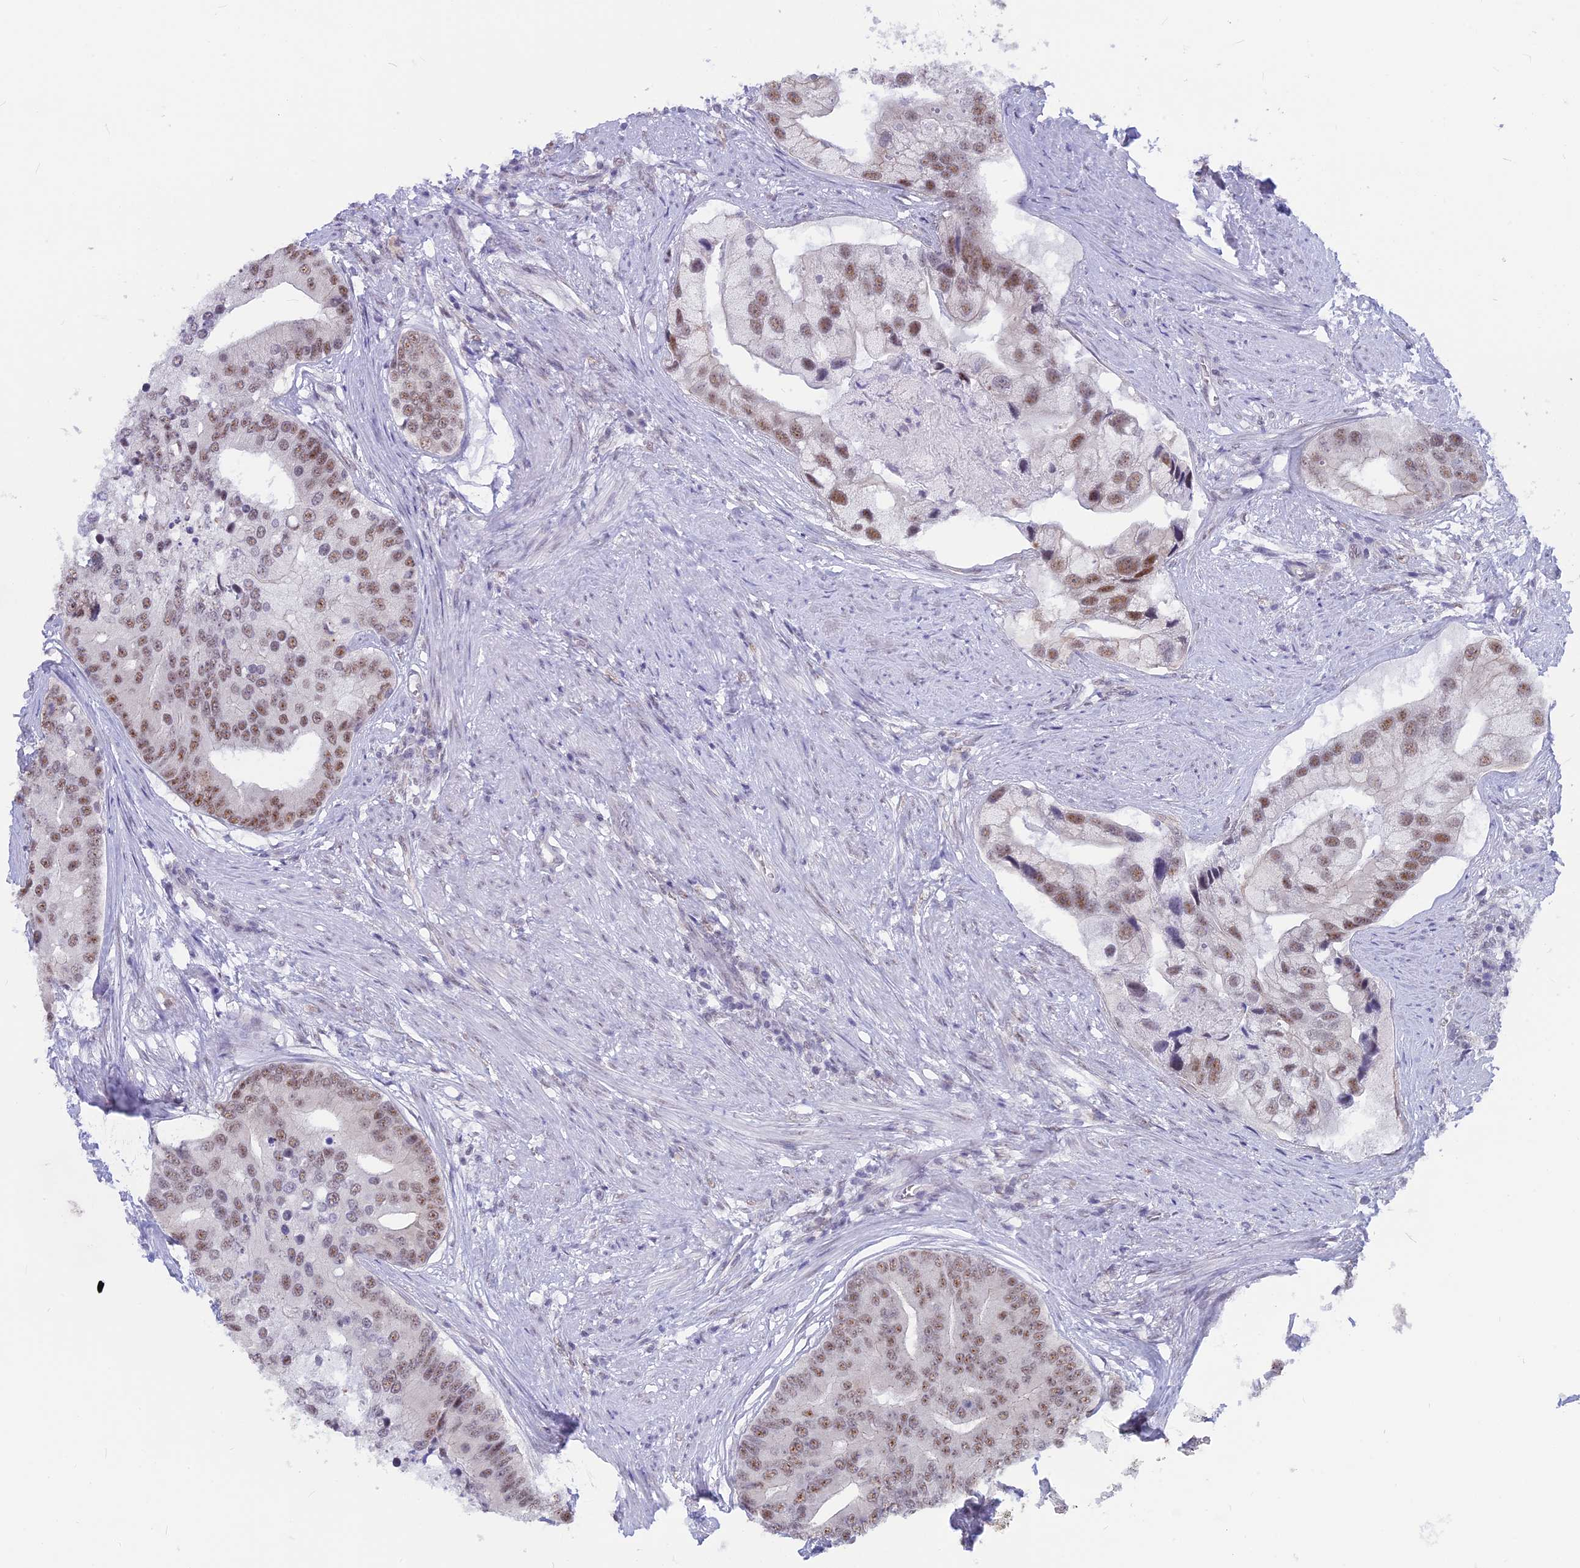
{"staining": {"intensity": "moderate", "quantity": ">75%", "location": "nuclear"}, "tissue": "prostate cancer", "cell_type": "Tumor cells", "image_type": "cancer", "snomed": [{"axis": "morphology", "description": "Adenocarcinoma, High grade"}, {"axis": "topography", "description": "Prostate"}], "caption": "Protein expression analysis of prostate cancer (high-grade adenocarcinoma) exhibits moderate nuclear staining in about >75% of tumor cells.", "gene": "SRSF5", "patient": {"sex": "male", "age": 62}}